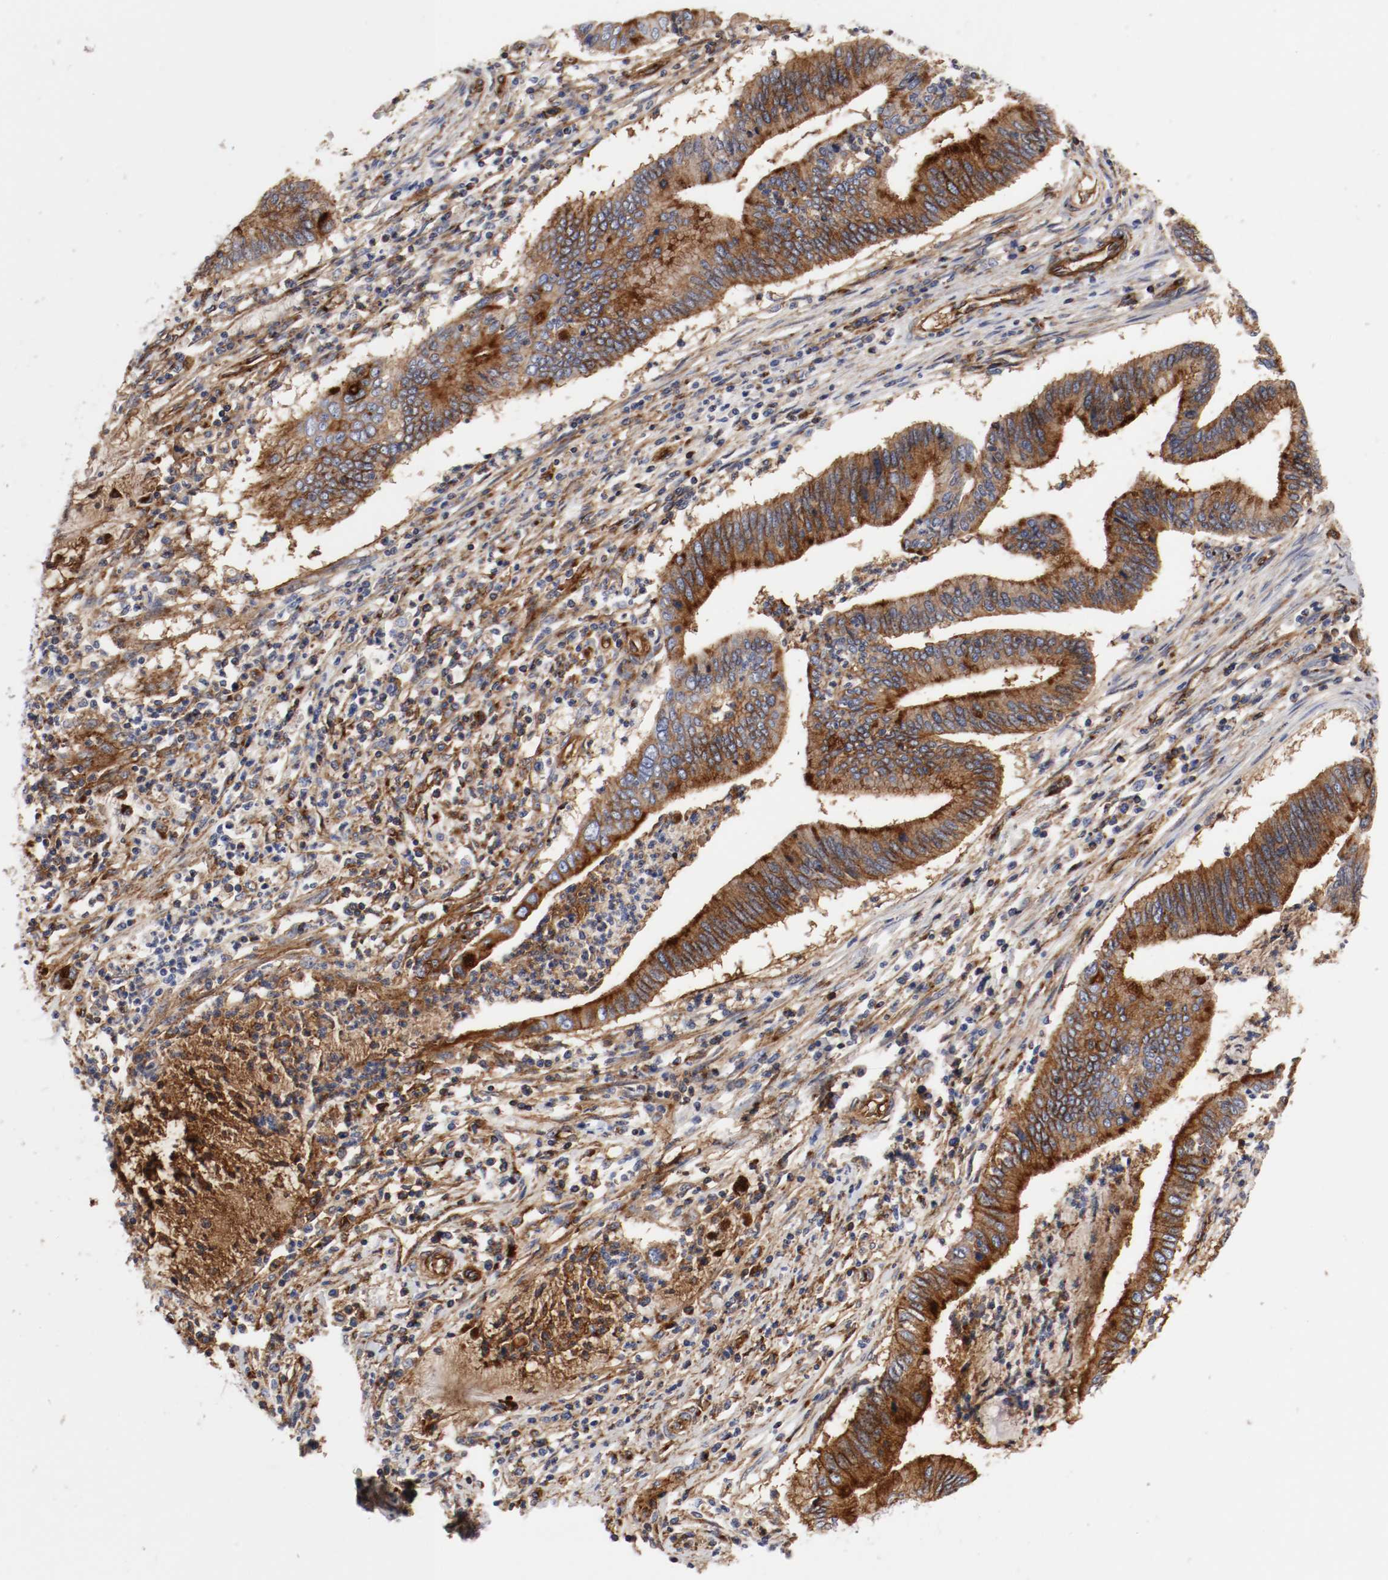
{"staining": {"intensity": "strong", "quantity": ">75%", "location": "cytoplasmic/membranous"}, "tissue": "cervical cancer", "cell_type": "Tumor cells", "image_type": "cancer", "snomed": [{"axis": "morphology", "description": "Adenocarcinoma, NOS"}, {"axis": "topography", "description": "Cervix"}], "caption": "The immunohistochemical stain highlights strong cytoplasmic/membranous positivity in tumor cells of adenocarcinoma (cervical) tissue. (brown staining indicates protein expression, while blue staining denotes nuclei).", "gene": "IFITM1", "patient": {"sex": "female", "age": 36}}